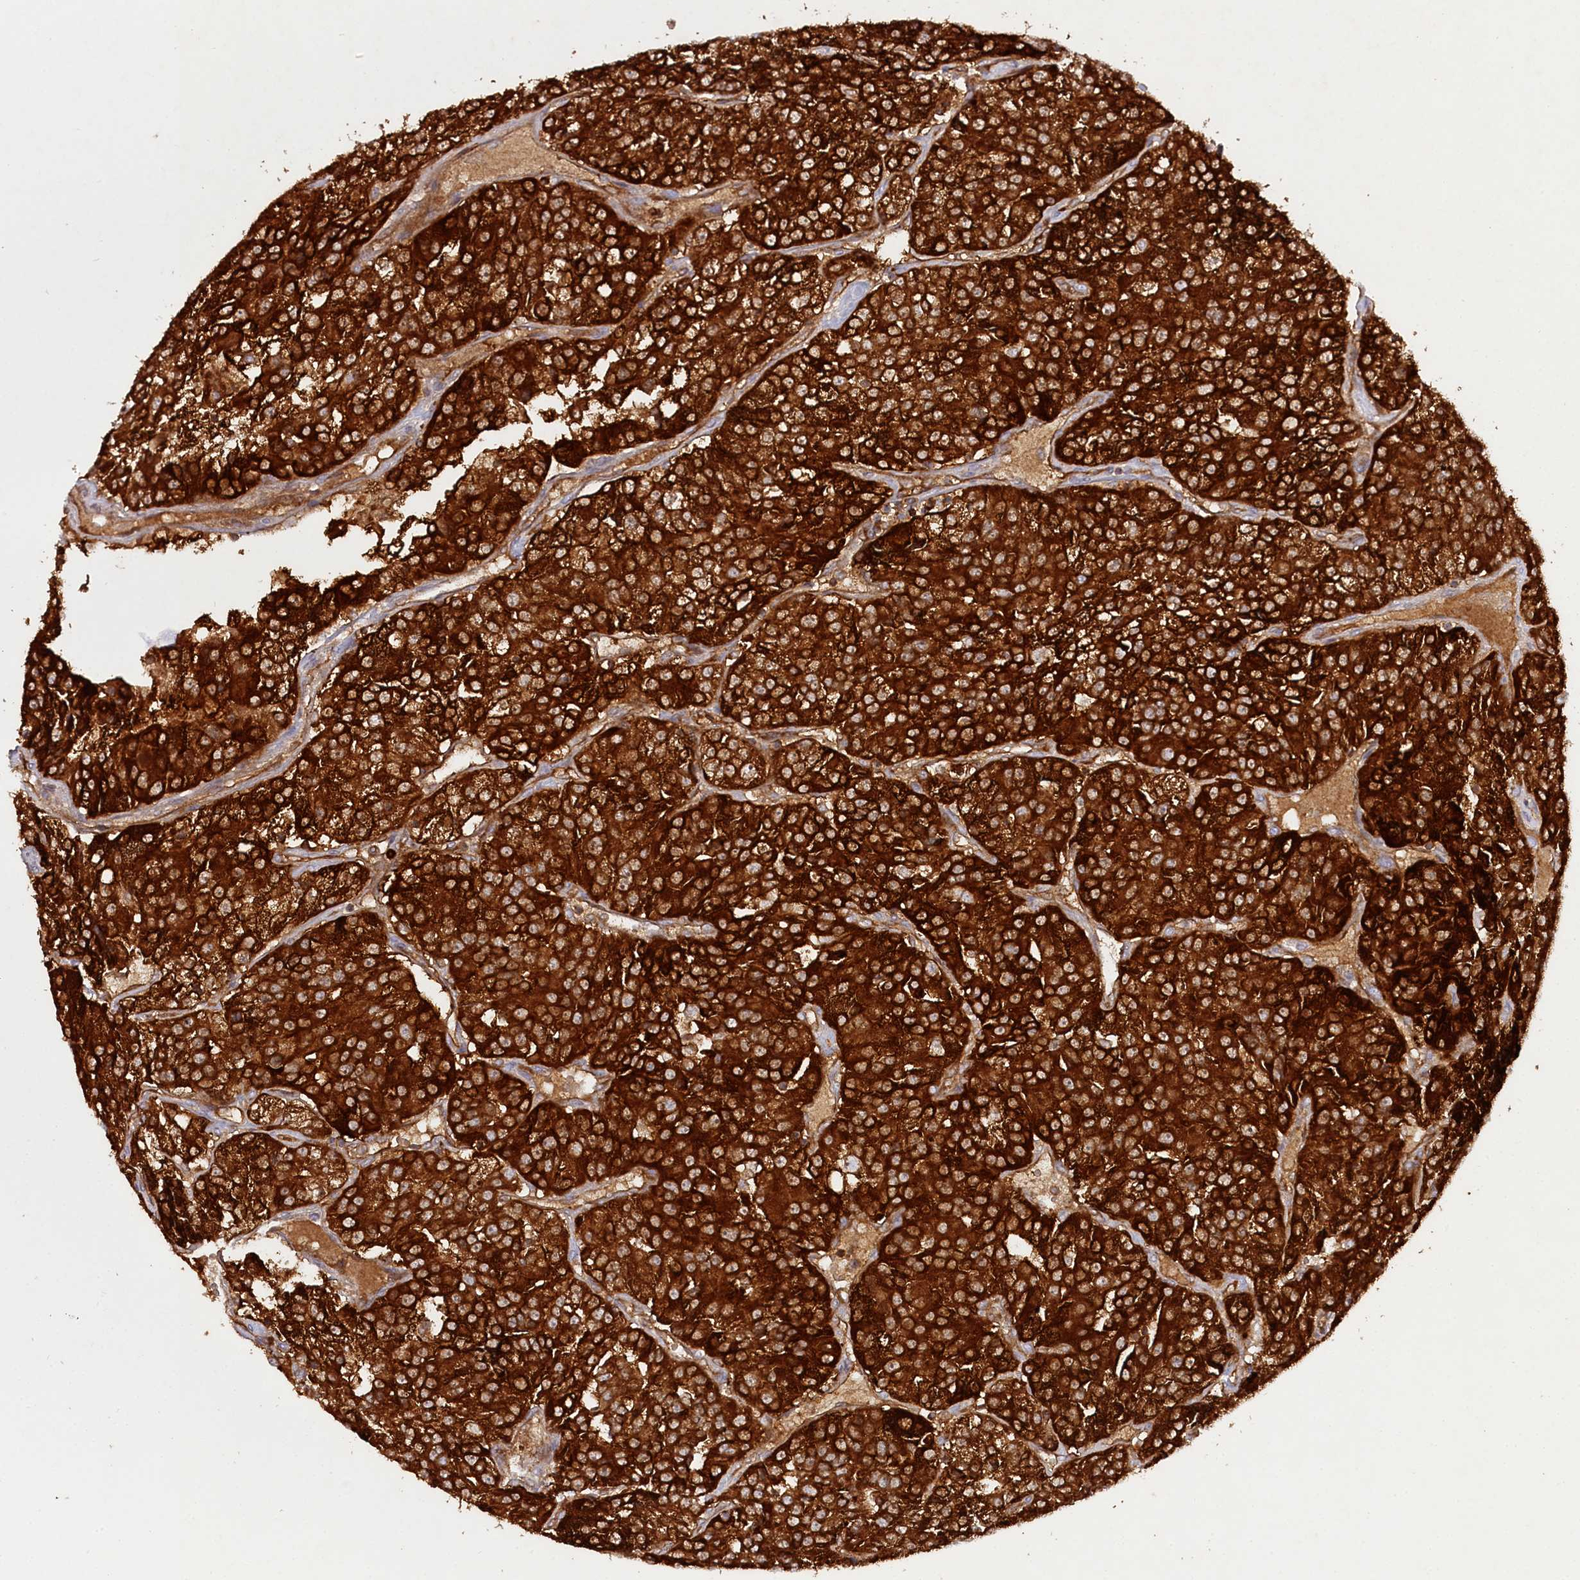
{"staining": {"intensity": "strong", "quantity": ">75%", "location": "cytoplasmic/membranous"}, "tissue": "renal cancer", "cell_type": "Tumor cells", "image_type": "cancer", "snomed": [{"axis": "morphology", "description": "Adenocarcinoma, NOS"}, {"axis": "topography", "description": "Kidney"}], "caption": "The image reveals immunohistochemical staining of adenocarcinoma (renal). There is strong cytoplasmic/membranous staining is identified in about >75% of tumor cells.", "gene": "RBP5", "patient": {"sex": "female", "age": 63}}